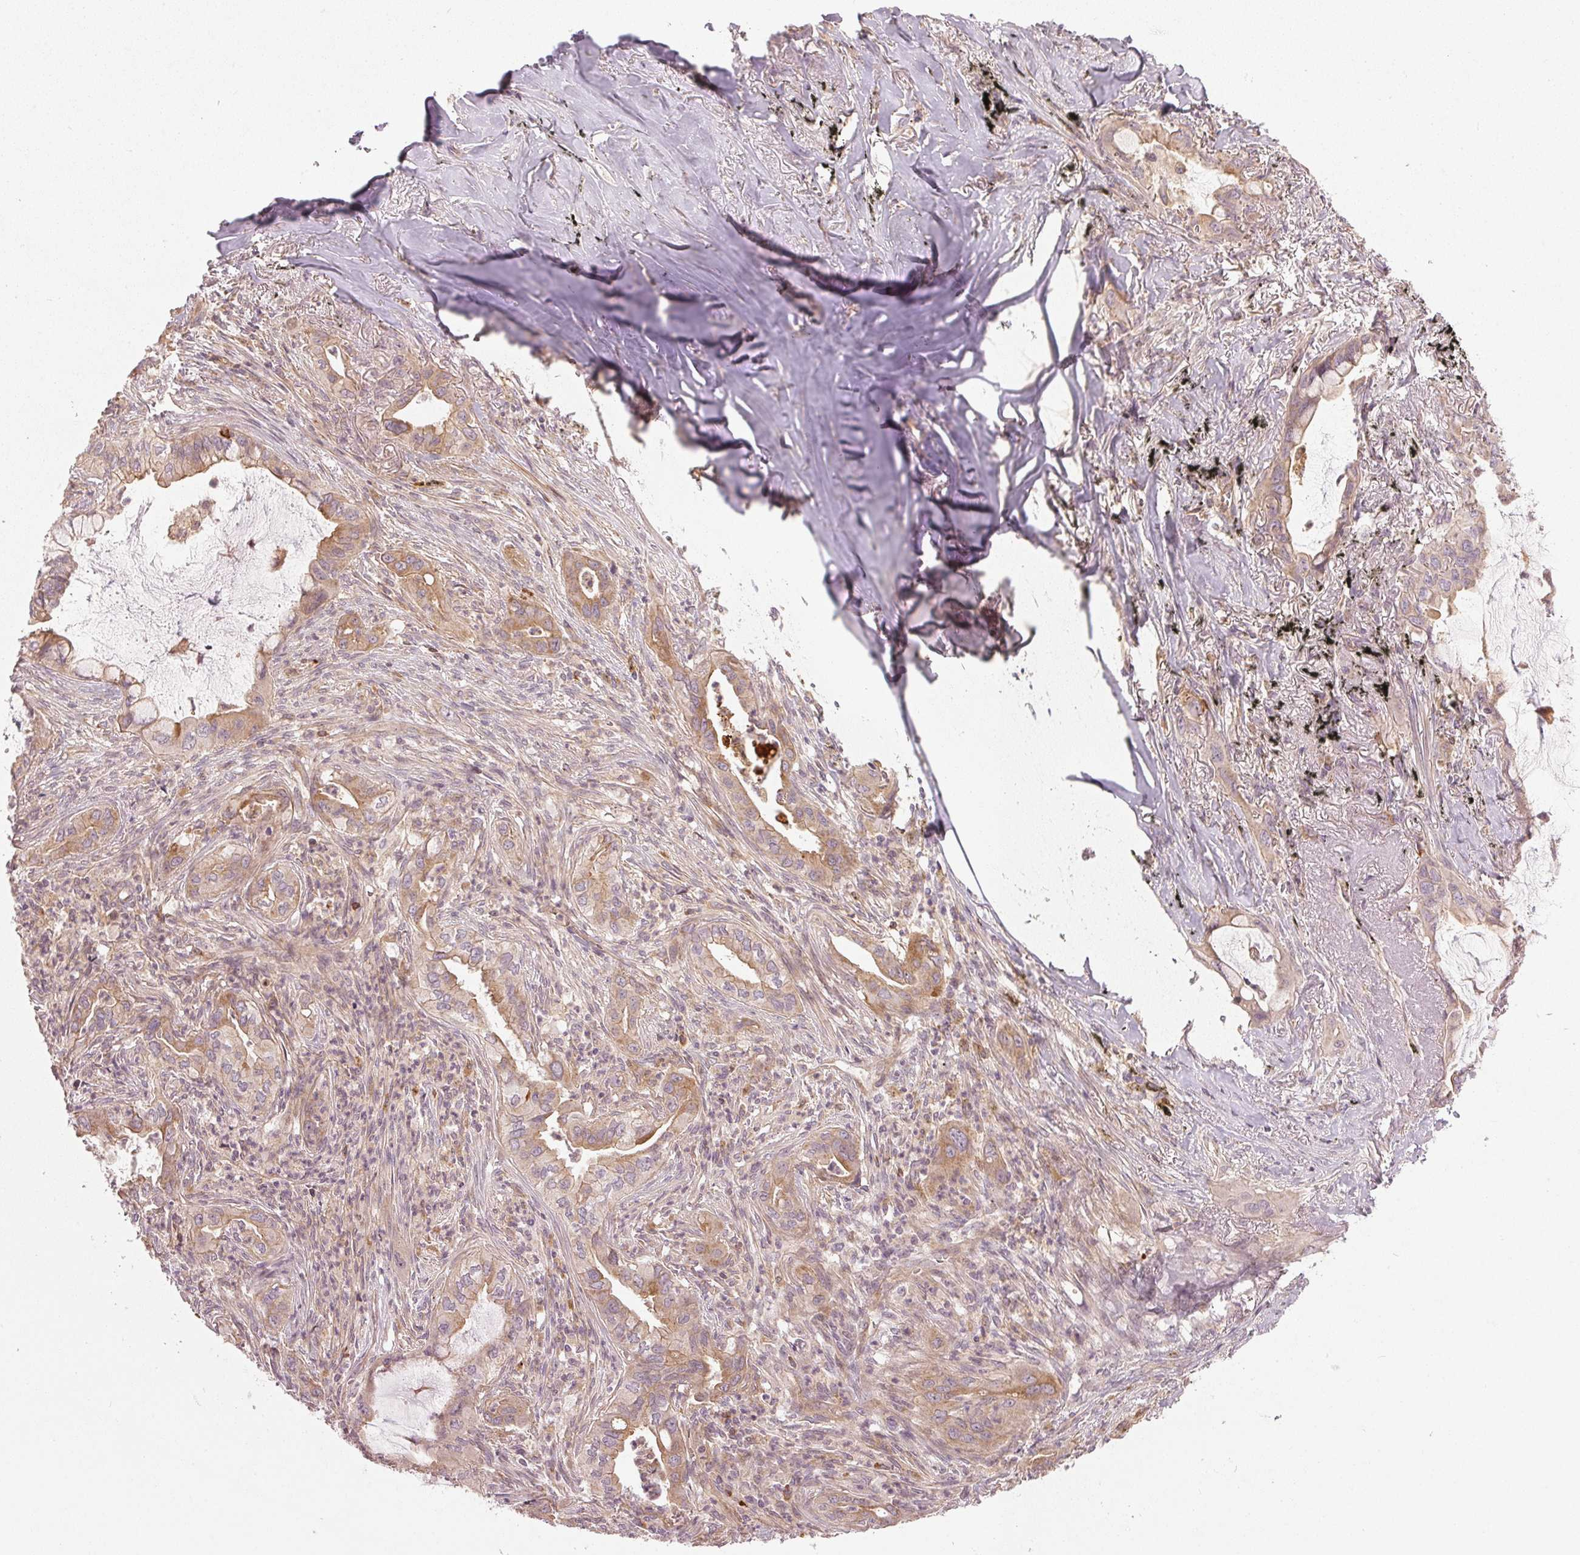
{"staining": {"intensity": "moderate", "quantity": ">75%", "location": "cytoplasmic/membranous"}, "tissue": "lung cancer", "cell_type": "Tumor cells", "image_type": "cancer", "snomed": [{"axis": "morphology", "description": "Adenocarcinoma, NOS"}, {"axis": "topography", "description": "Lung"}], "caption": "Immunohistochemistry micrograph of lung adenocarcinoma stained for a protein (brown), which shows medium levels of moderate cytoplasmic/membranous positivity in about >75% of tumor cells.", "gene": "NADK2", "patient": {"sex": "male", "age": 65}}